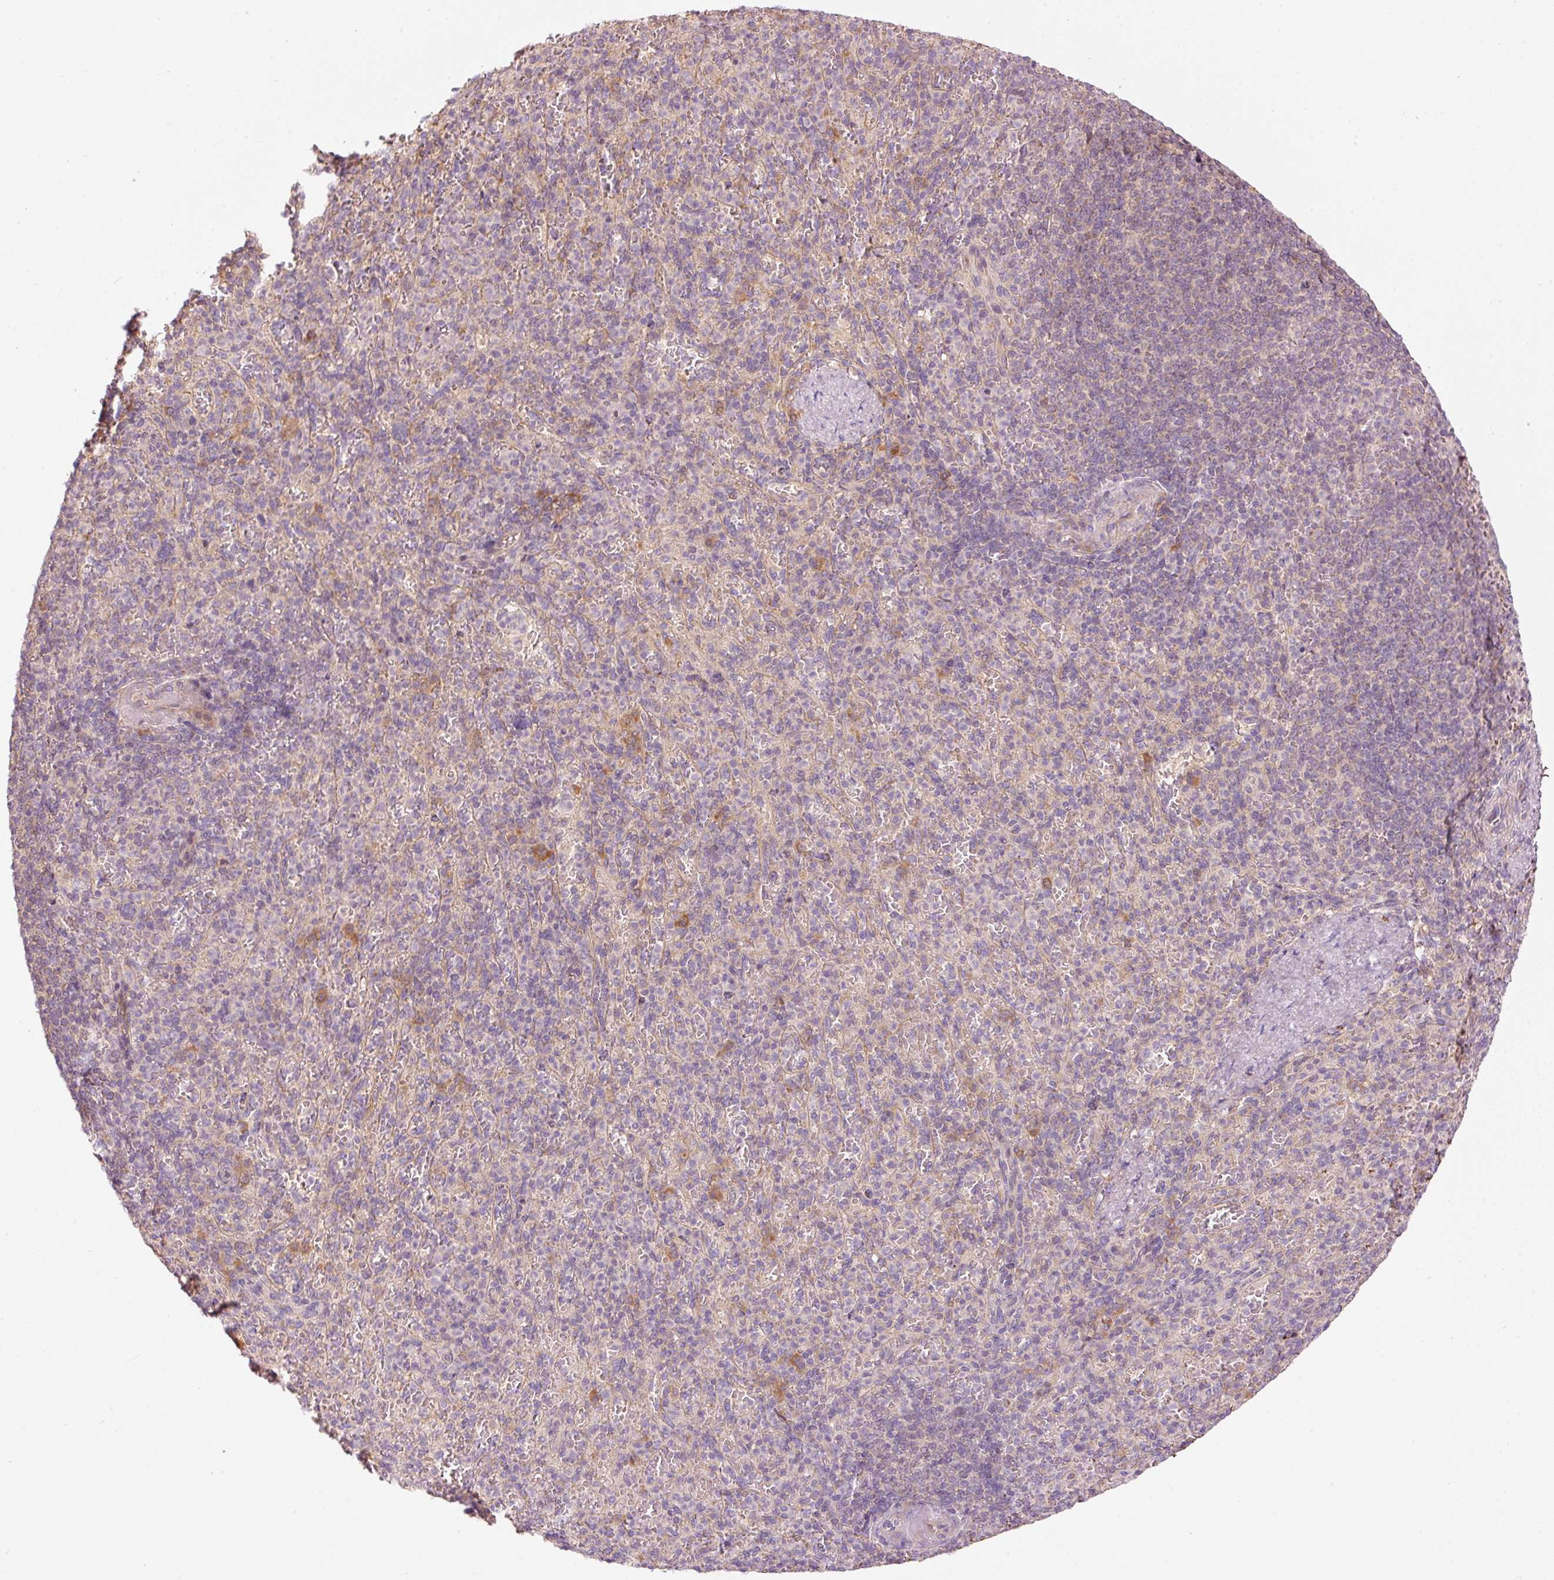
{"staining": {"intensity": "negative", "quantity": "none", "location": "none"}, "tissue": "spleen", "cell_type": "Cells in red pulp", "image_type": "normal", "snomed": [{"axis": "morphology", "description": "Normal tissue, NOS"}, {"axis": "topography", "description": "Spleen"}], "caption": "IHC of normal spleen demonstrates no expression in cells in red pulp. Nuclei are stained in blue.", "gene": "MAP10", "patient": {"sex": "female", "age": 74}}